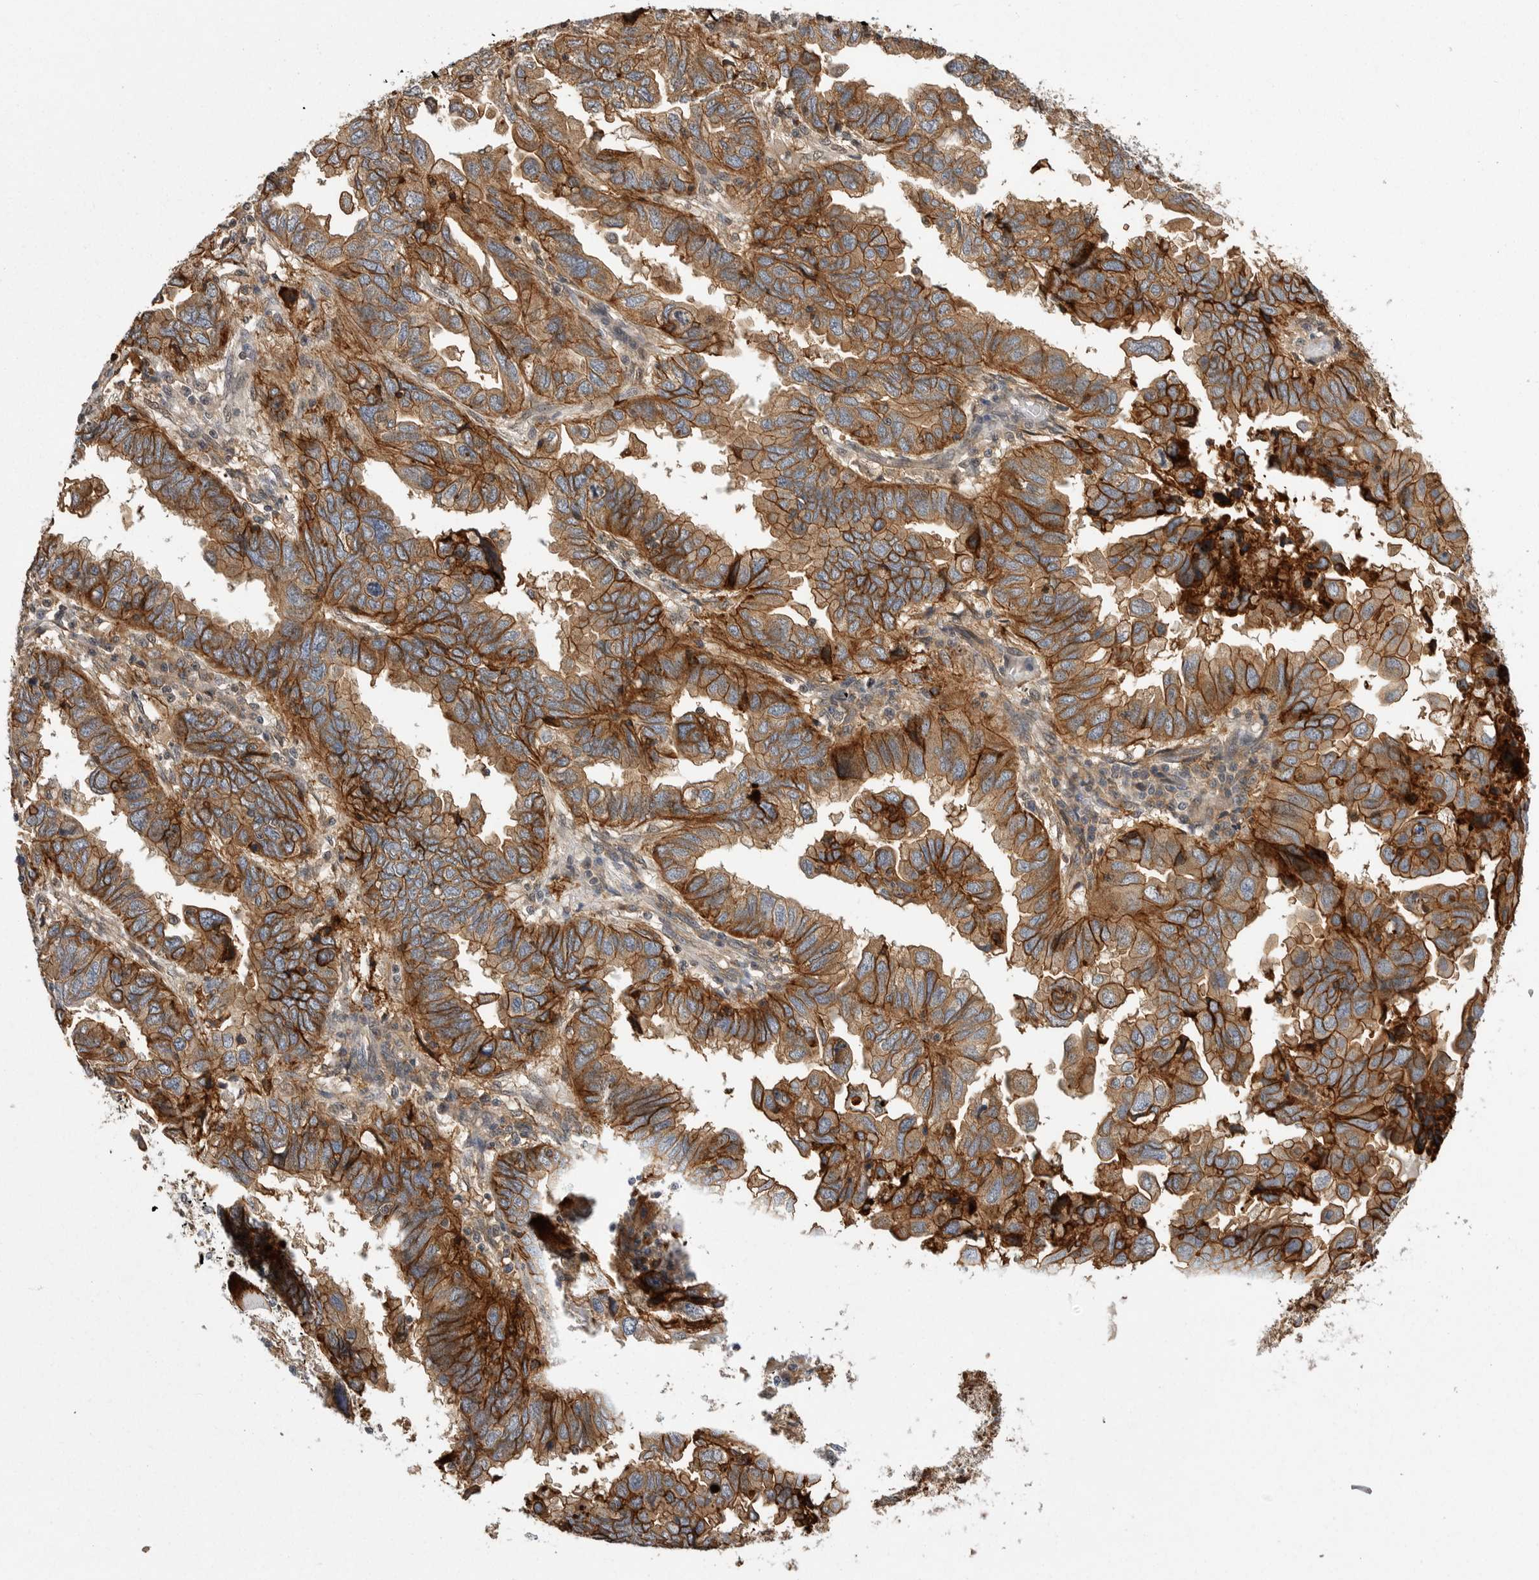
{"staining": {"intensity": "strong", "quantity": ">75%", "location": "cytoplasmic/membranous"}, "tissue": "endometrial cancer", "cell_type": "Tumor cells", "image_type": "cancer", "snomed": [{"axis": "morphology", "description": "Adenocarcinoma, NOS"}, {"axis": "topography", "description": "Uterus"}], "caption": "Protein analysis of adenocarcinoma (endometrial) tissue exhibits strong cytoplasmic/membranous positivity in about >75% of tumor cells.", "gene": "NECTIN1", "patient": {"sex": "female", "age": 77}}